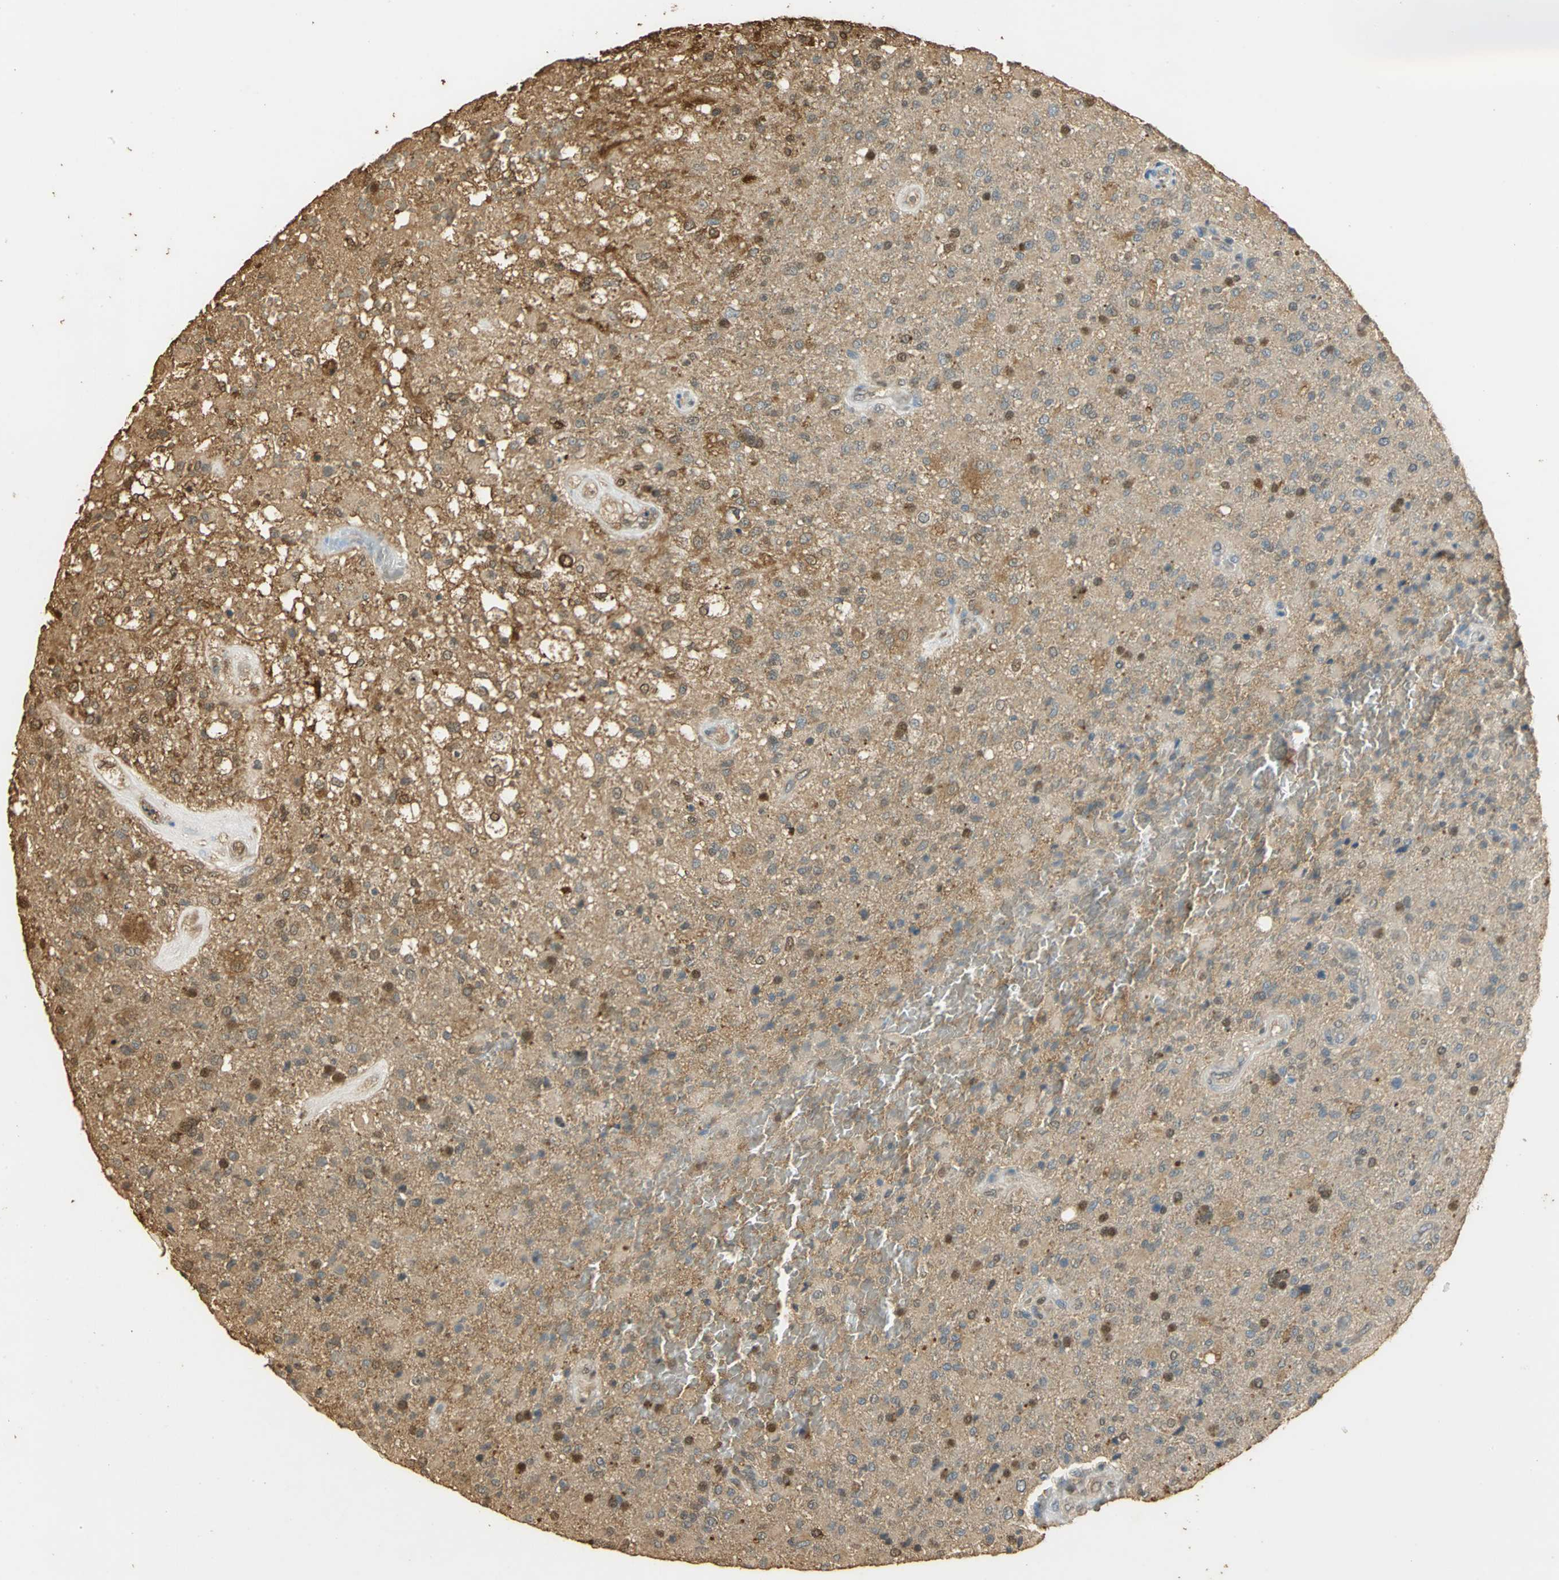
{"staining": {"intensity": "moderate", "quantity": ">75%", "location": "cytoplasmic/membranous"}, "tissue": "glioma", "cell_type": "Tumor cells", "image_type": "cancer", "snomed": [{"axis": "morphology", "description": "Glioma, malignant, High grade"}, {"axis": "topography", "description": "Brain"}], "caption": "Malignant glioma (high-grade) stained for a protein (brown) displays moderate cytoplasmic/membranous positive positivity in approximately >75% of tumor cells.", "gene": "GAPDH", "patient": {"sex": "male", "age": 71}}